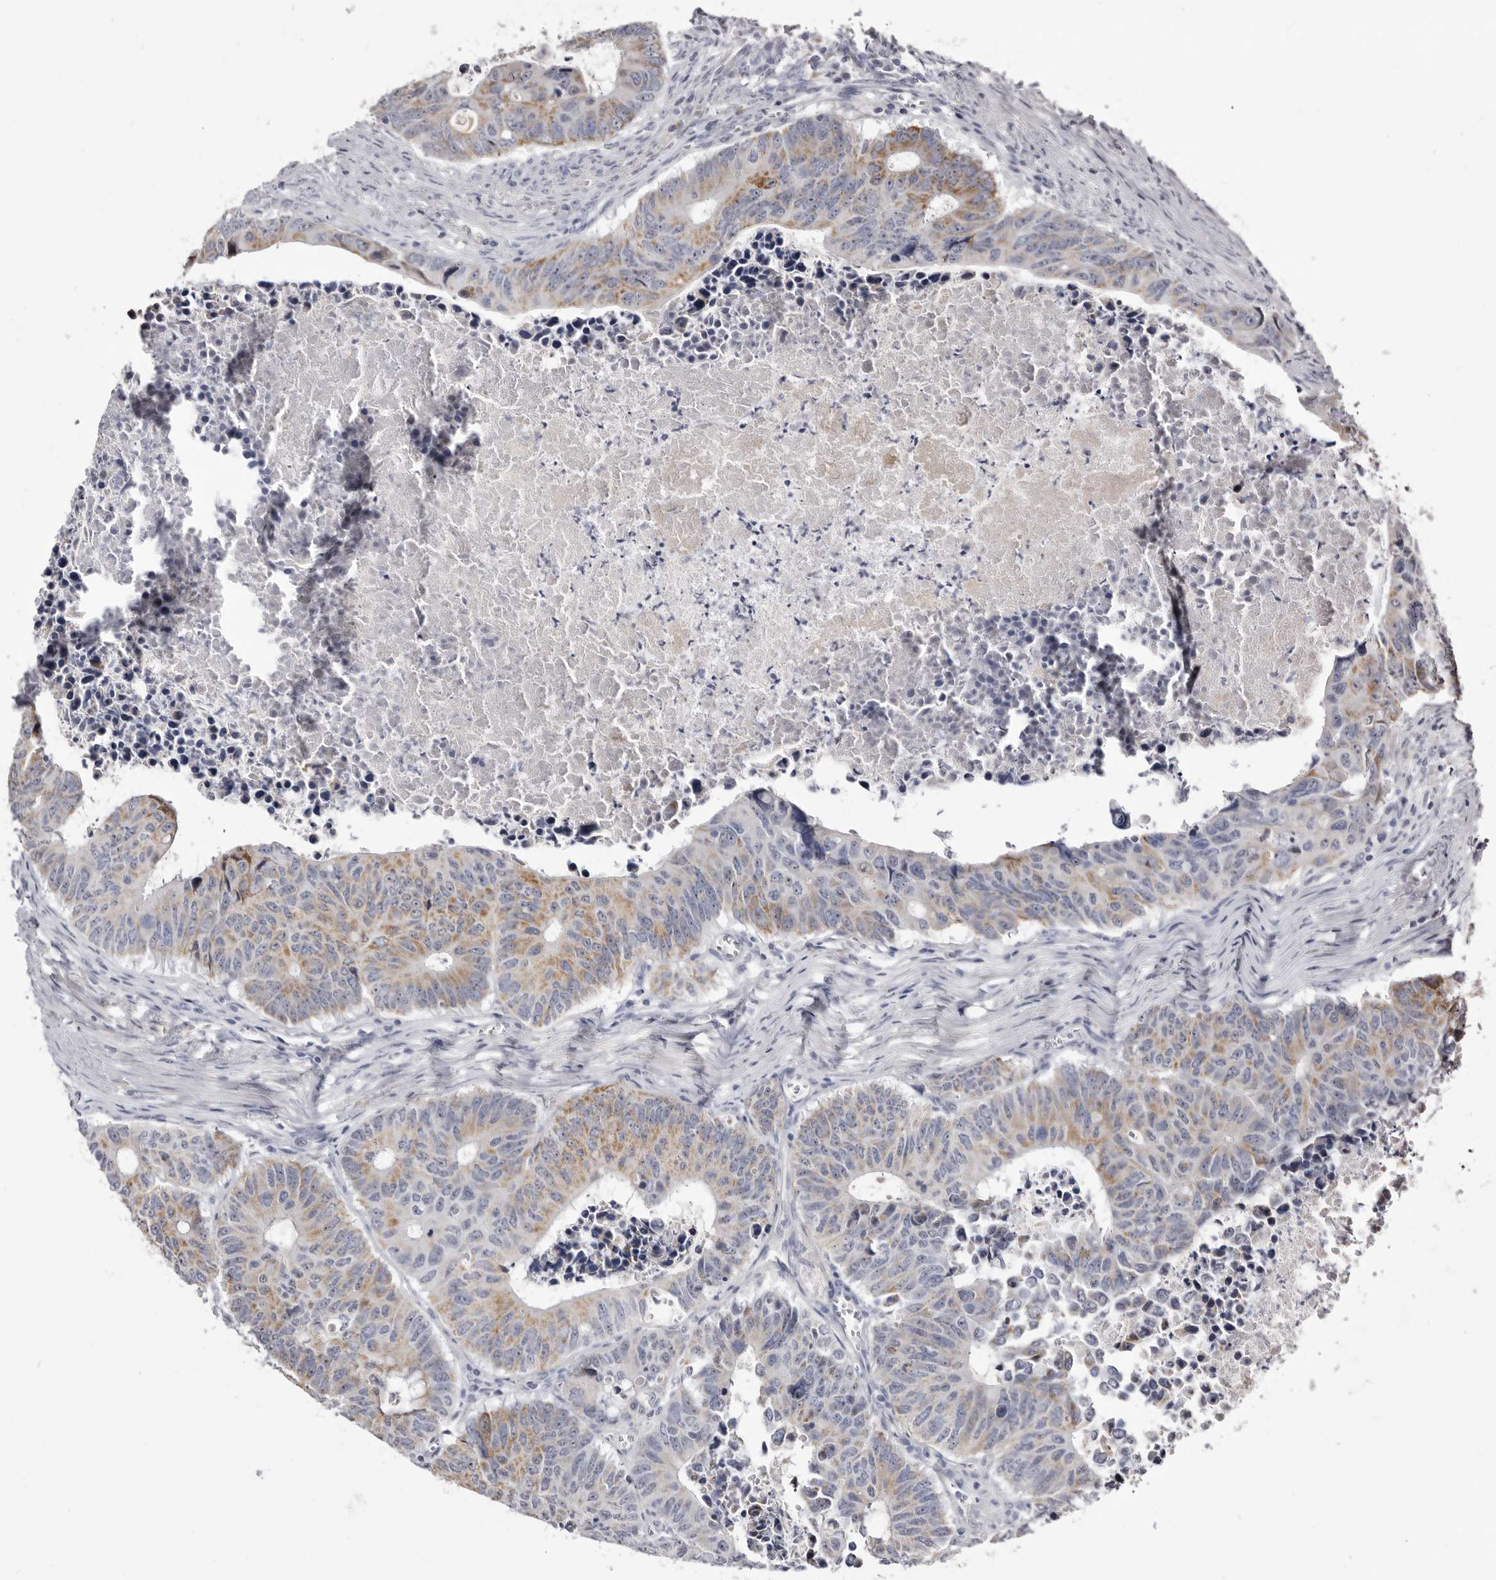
{"staining": {"intensity": "moderate", "quantity": "25%-75%", "location": "cytoplasmic/membranous"}, "tissue": "colorectal cancer", "cell_type": "Tumor cells", "image_type": "cancer", "snomed": [{"axis": "morphology", "description": "Adenocarcinoma, NOS"}, {"axis": "topography", "description": "Colon"}], "caption": "High-magnification brightfield microscopy of adenocarcinoma (colorectal) stained with DAB (brown) and counterstained with hematoxylin (blue). tumor cells exhibit moderate cytoplasmic/membranous expression is appreciated in about25%-75% of cells.", "gene": "CASQ1", "patient": {"sex": "male", "age": 87}}